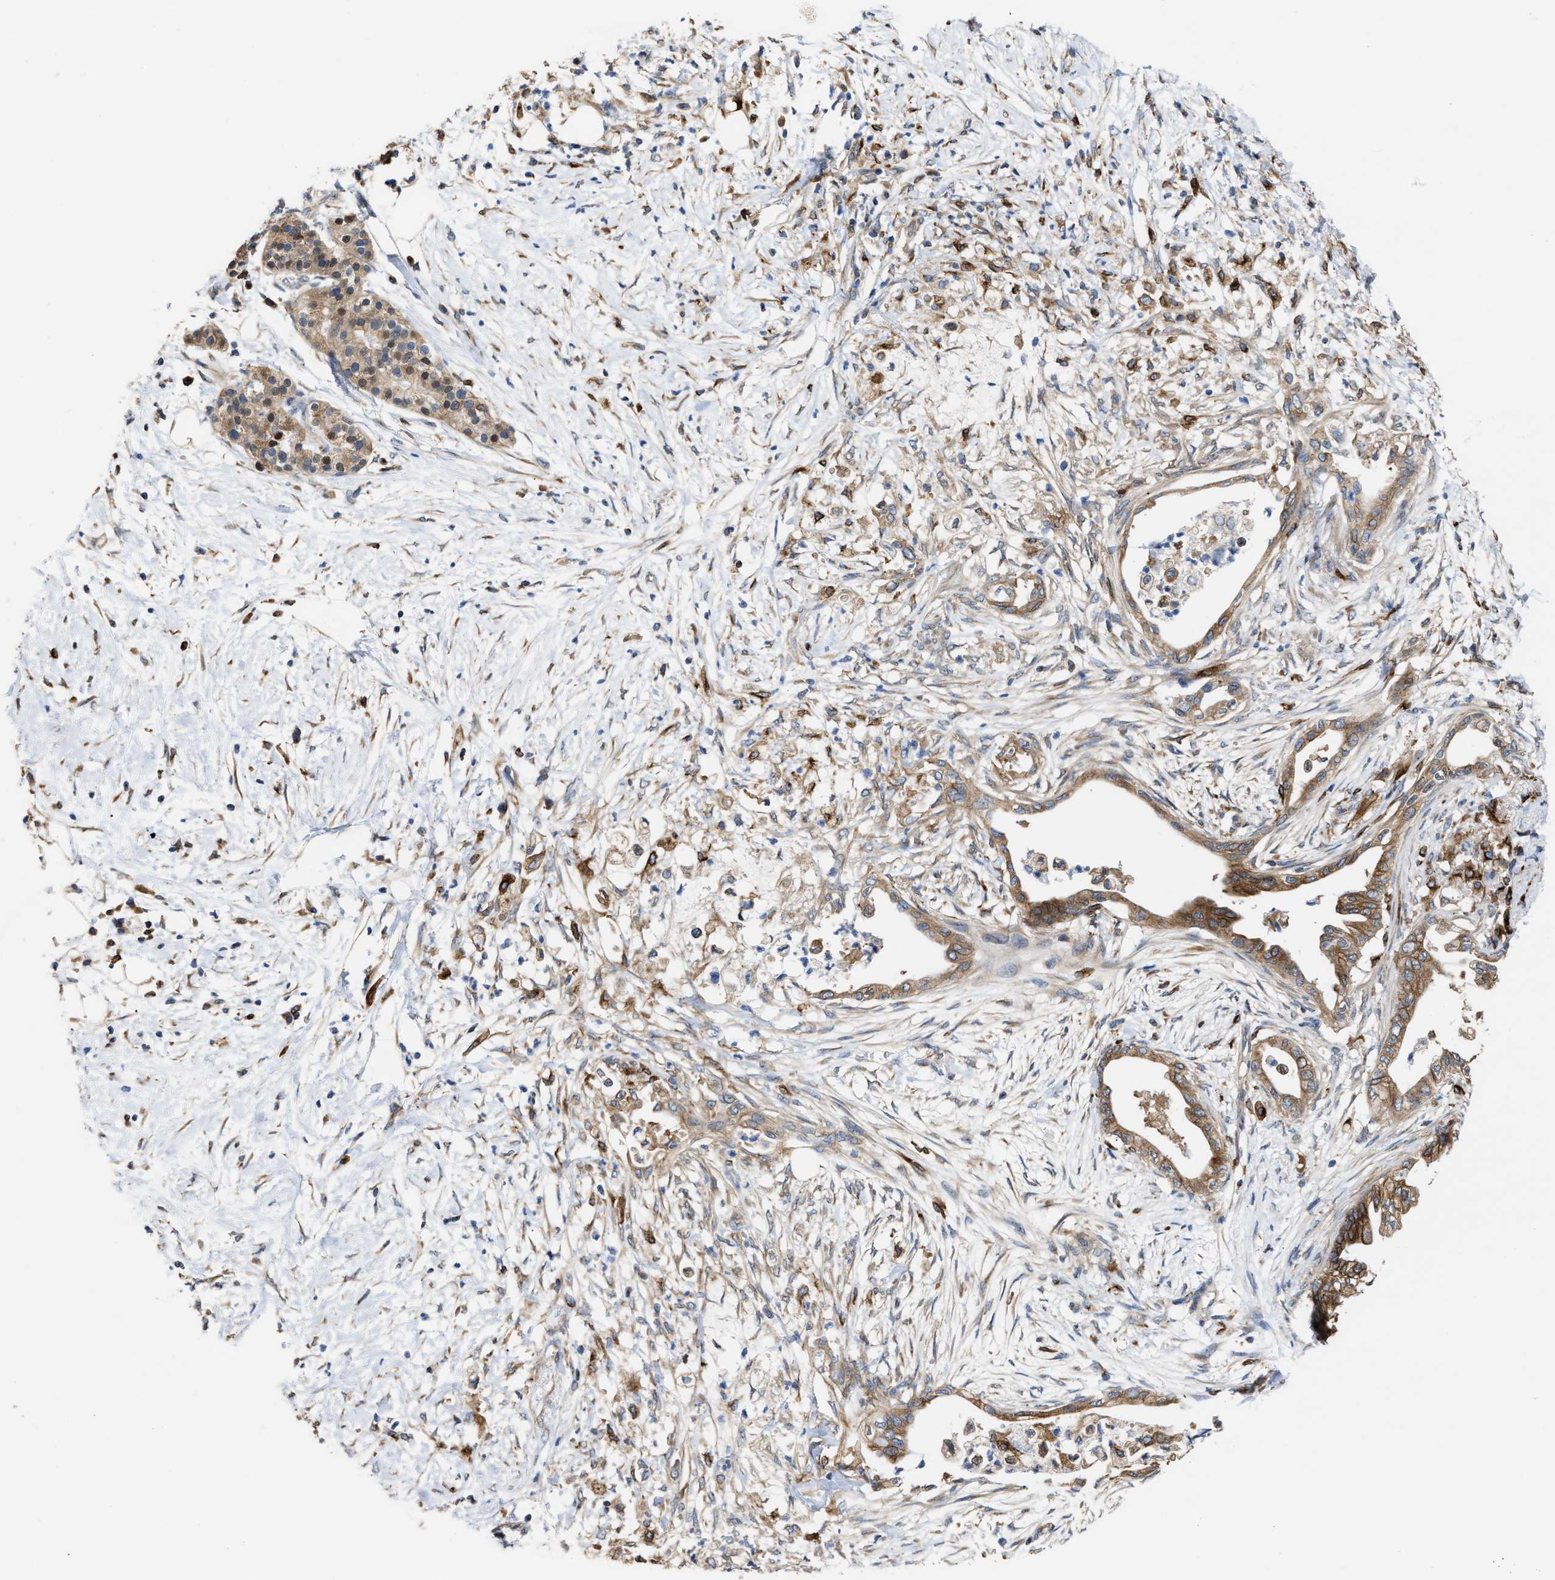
{"staining": {"intensity": "moderate", "quantity": ">75%", "location": "cytoplasmic/membranous"}, "tissue": "pancreatic cancer", "cell_type": "Tumor cells", "image_type": "cancer", "snomed": [{"axis": "morphology", "description": "Normal tissue, NOS"}, {"axis": "morphology", "description": "Adenocarcinoma, NOS"}, {"axis": "topography", "description": "Pancreas"}, {"axis": "topography", "description": "Duodenum"}], "caption": "Tumor cells show medium levels of moderate cytoplasmic/membranous expression in about >75% of cells in human pancreatic adenocarcinoma. (DAB IHC with brightfield microscopy, high magnification).", "gene": "BBLN", "patient": {"sex": "female", "age": 60}}